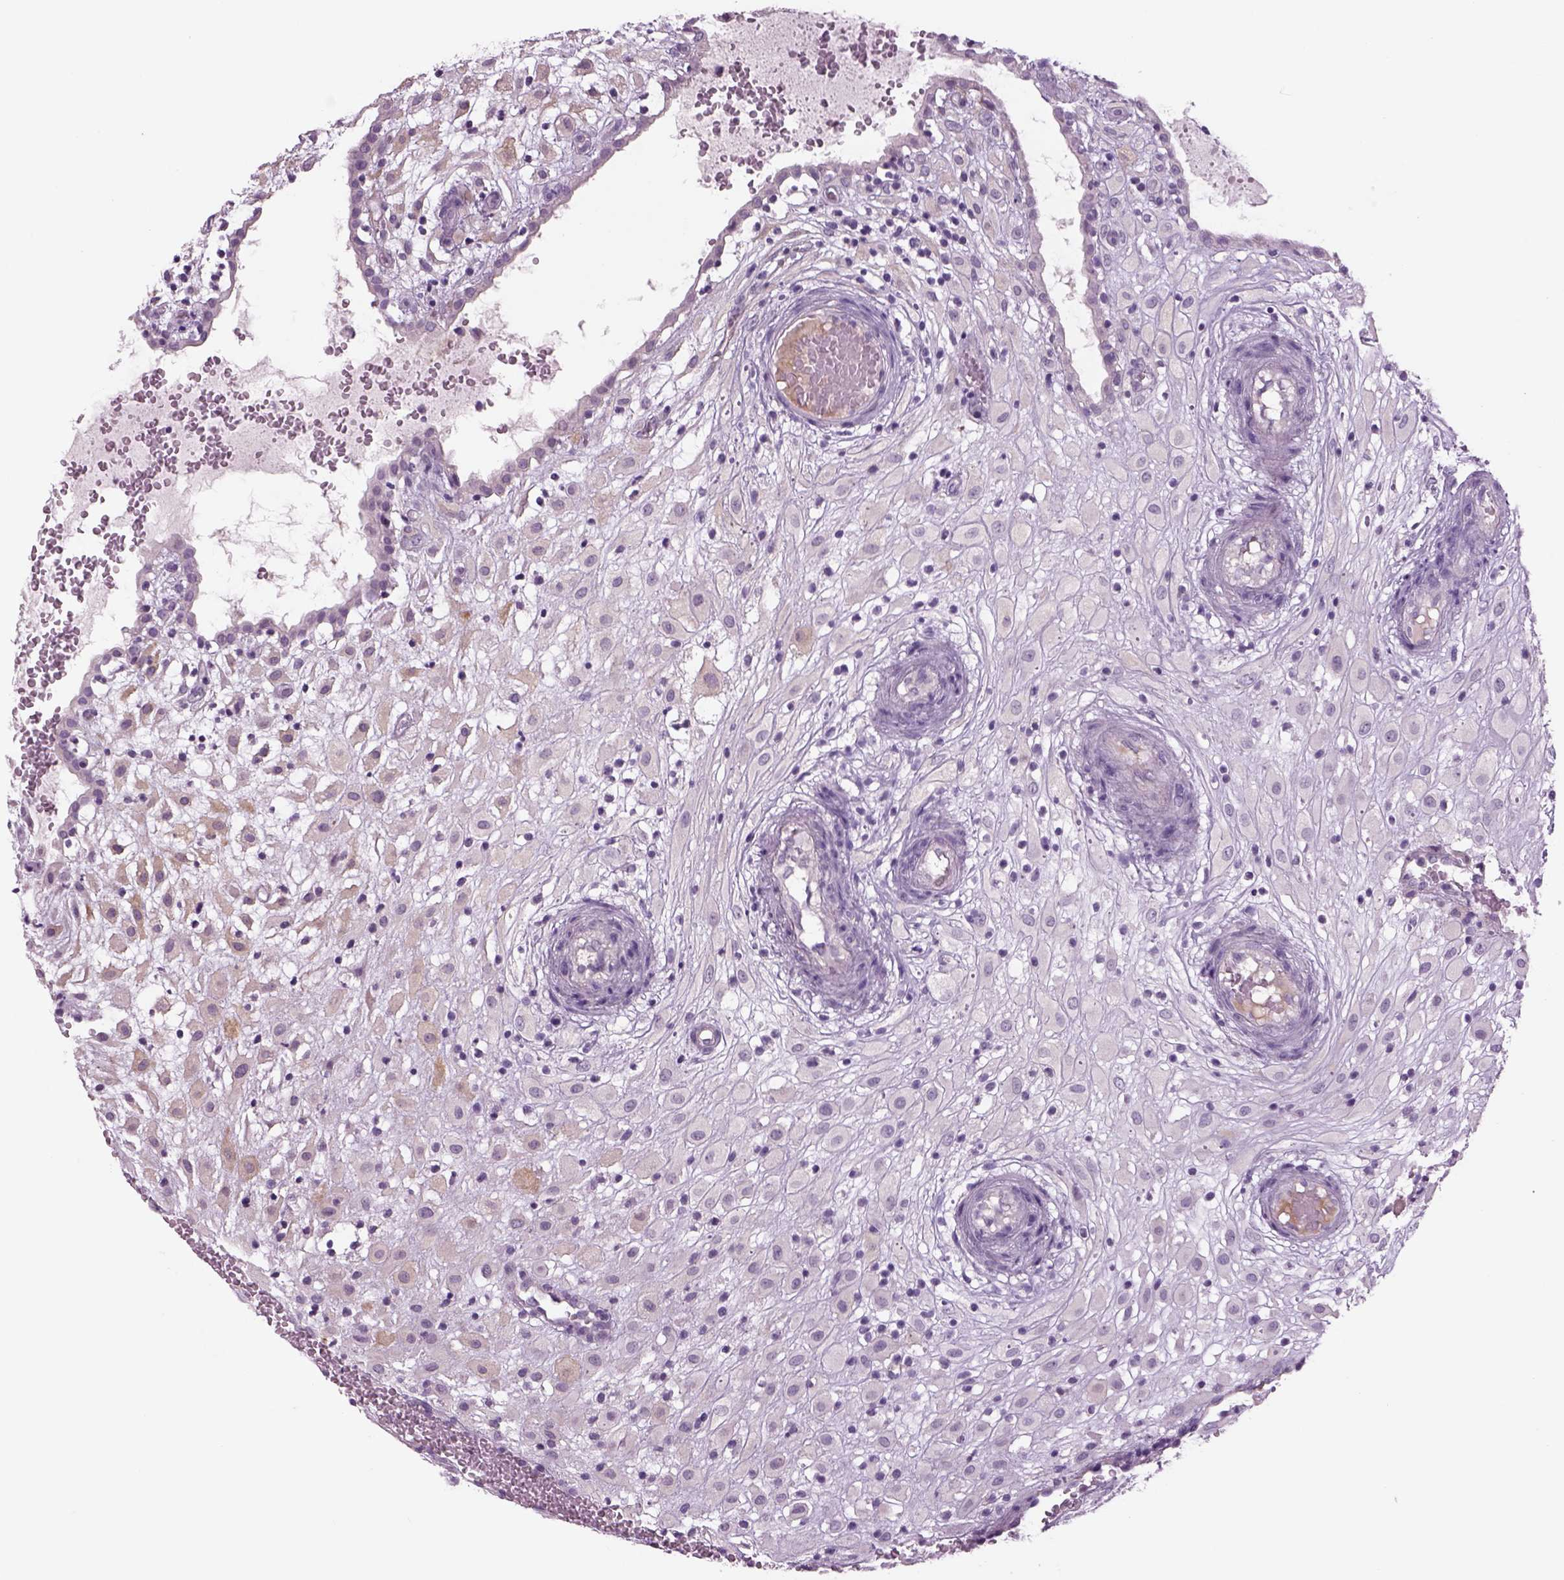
{"staining": {"intensity": "weak", "quantity": "<25%", "location": "cytoplasmic/membranous"}, "tissue": "placenta", "cell_type": "Decidual cells", "image_type": "normal", "snomed": [{"axis": "morphology", "description": "Normal tissue, NOS"}, {"axis": "topography", "description": "Placenta"}], "caption": "This is an immunohistochemistry (IHC) histopathology image of benign placenta. There is no staining in decidual cells.", "gene": "MDH1B", "patient": {"sex": "female", "age": 24}}